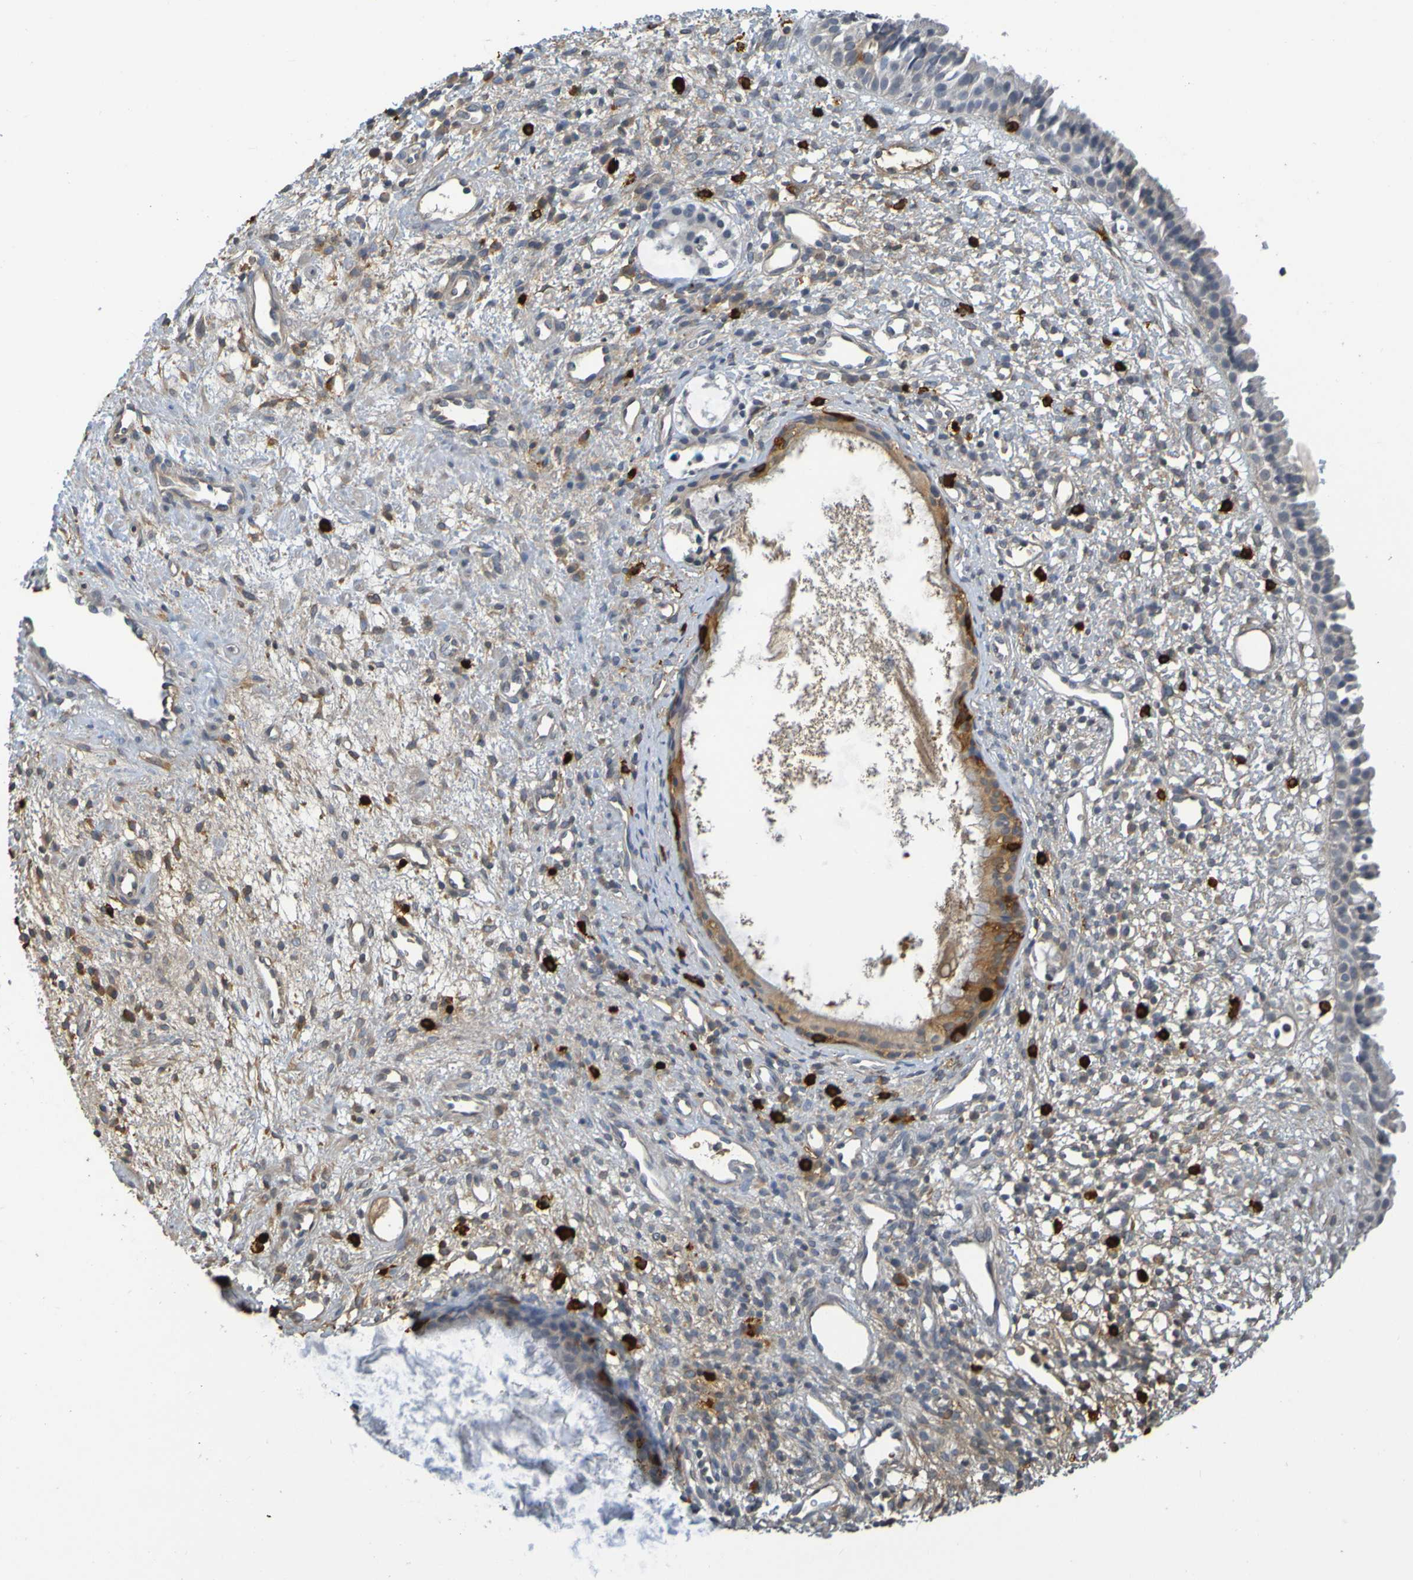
{"staining": {"intensity": "strong", "quantity": "<25%", "location": "cytoplasmic/membranous"}, "tissue": "nasopharynx", "cell_type": "Respiratory epithelial cells", "image_type": "normal", "snomed": [{"axis": "morphology", "description": "Normal tissue, NOS"}, {"axis": "topography", "description": "Nasopharynx"}], "caption": "Immunohistochemical staining of benign human nasopharynx shows medium levels of strong cytoplasmic/membranous expression in about <25% of respiratory epithelial cells.", "gene": "C3AR1", "patient": {"sex": "male", "age": 22}}